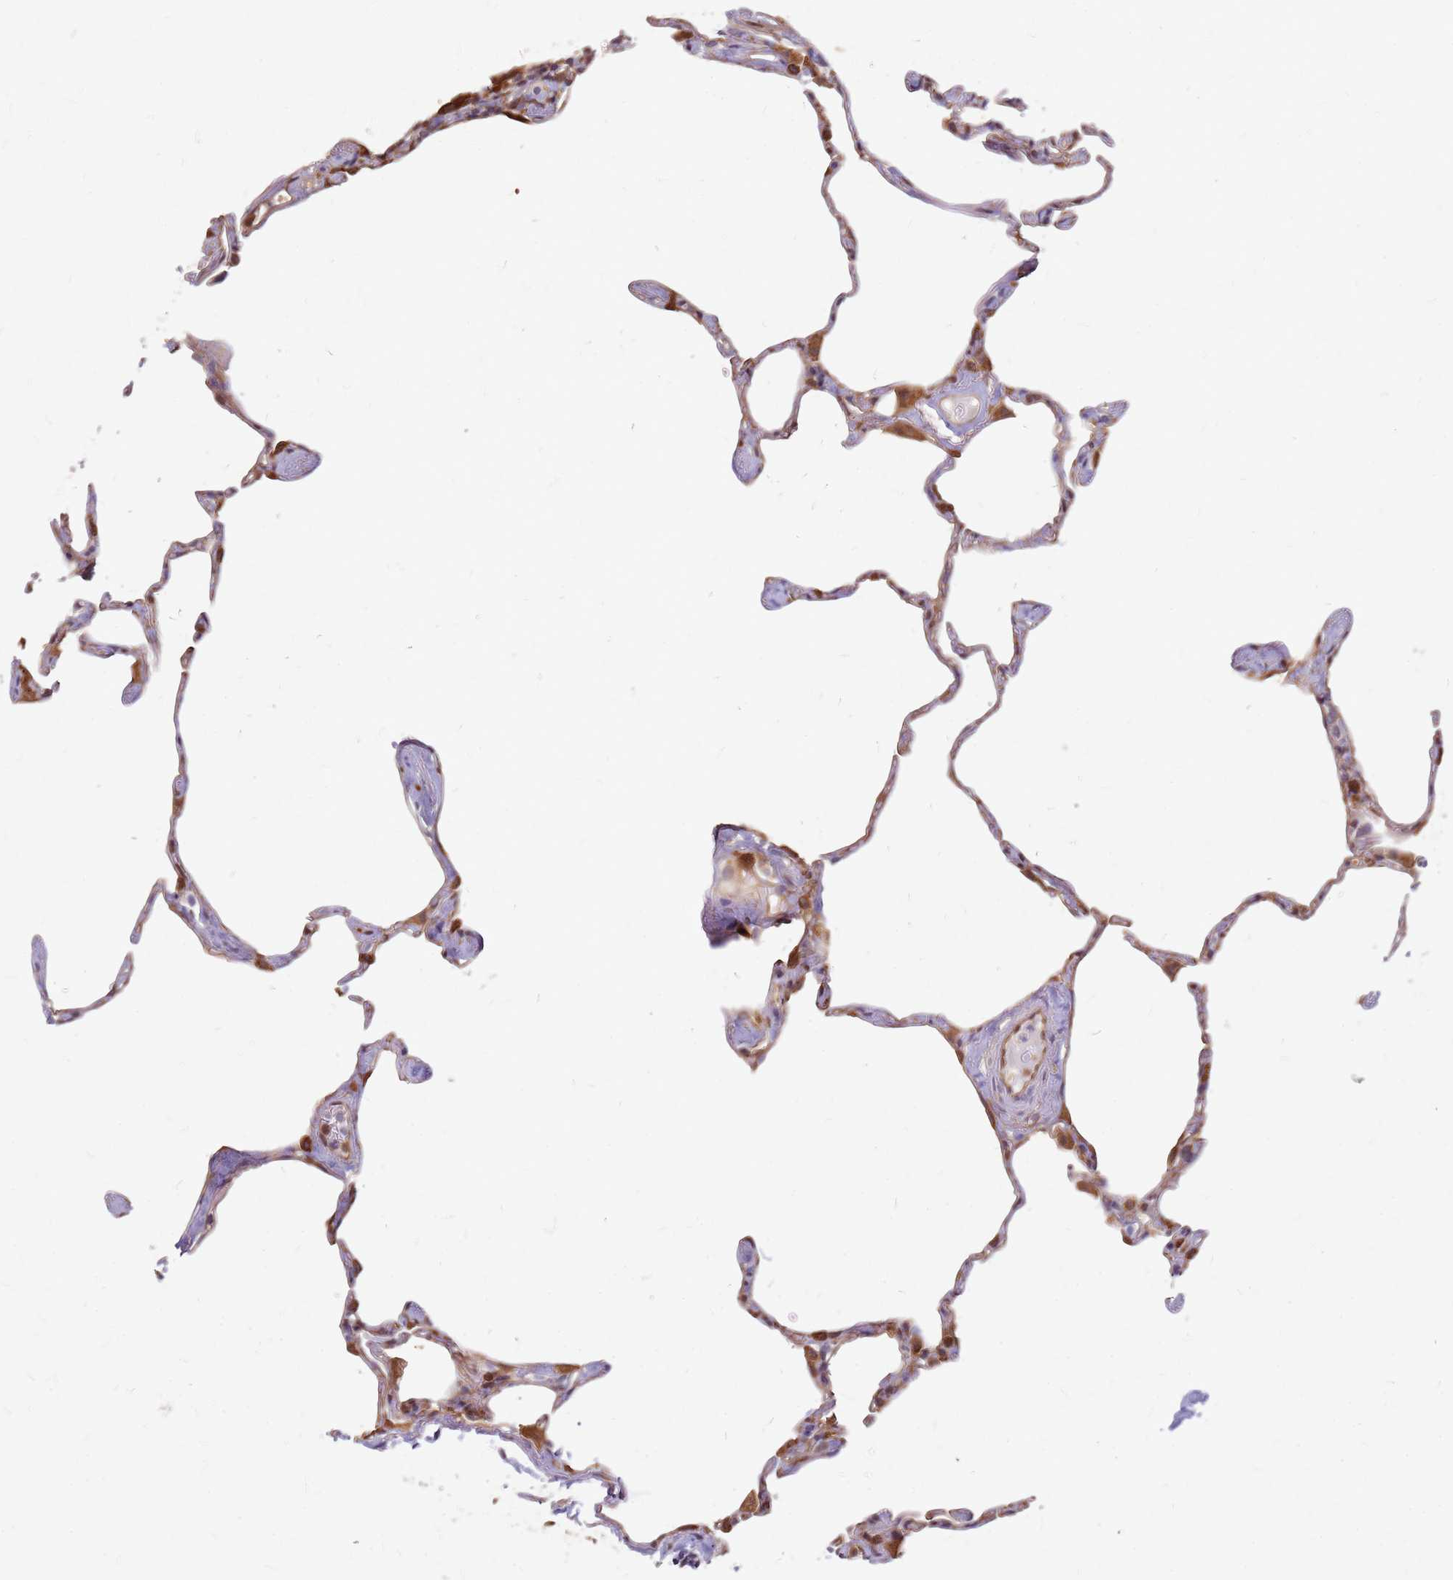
{"staining": {"intensity": "moderate", "quantity": "25%-75%", "location": "cytoplasmic/membranous"}, "tissue": "lung", "cell_type": "Alveolar cells", "image_type": "normal", "snomed": [{"axis": "morphology", "description": "Normal tissue, NOS"}, {"axis": "topography", "description": "Lung"}], "caption": "Brown immunohistochemical staining in benign human lung demonstrates moderate cytoplasmic/membranous staining in about 25%-75% of alveolar cells. (Brightfield microscopy of DAB IHC at high magnification).", "gene": "HDX", "patient": {"sex": "male", "age": 65}}